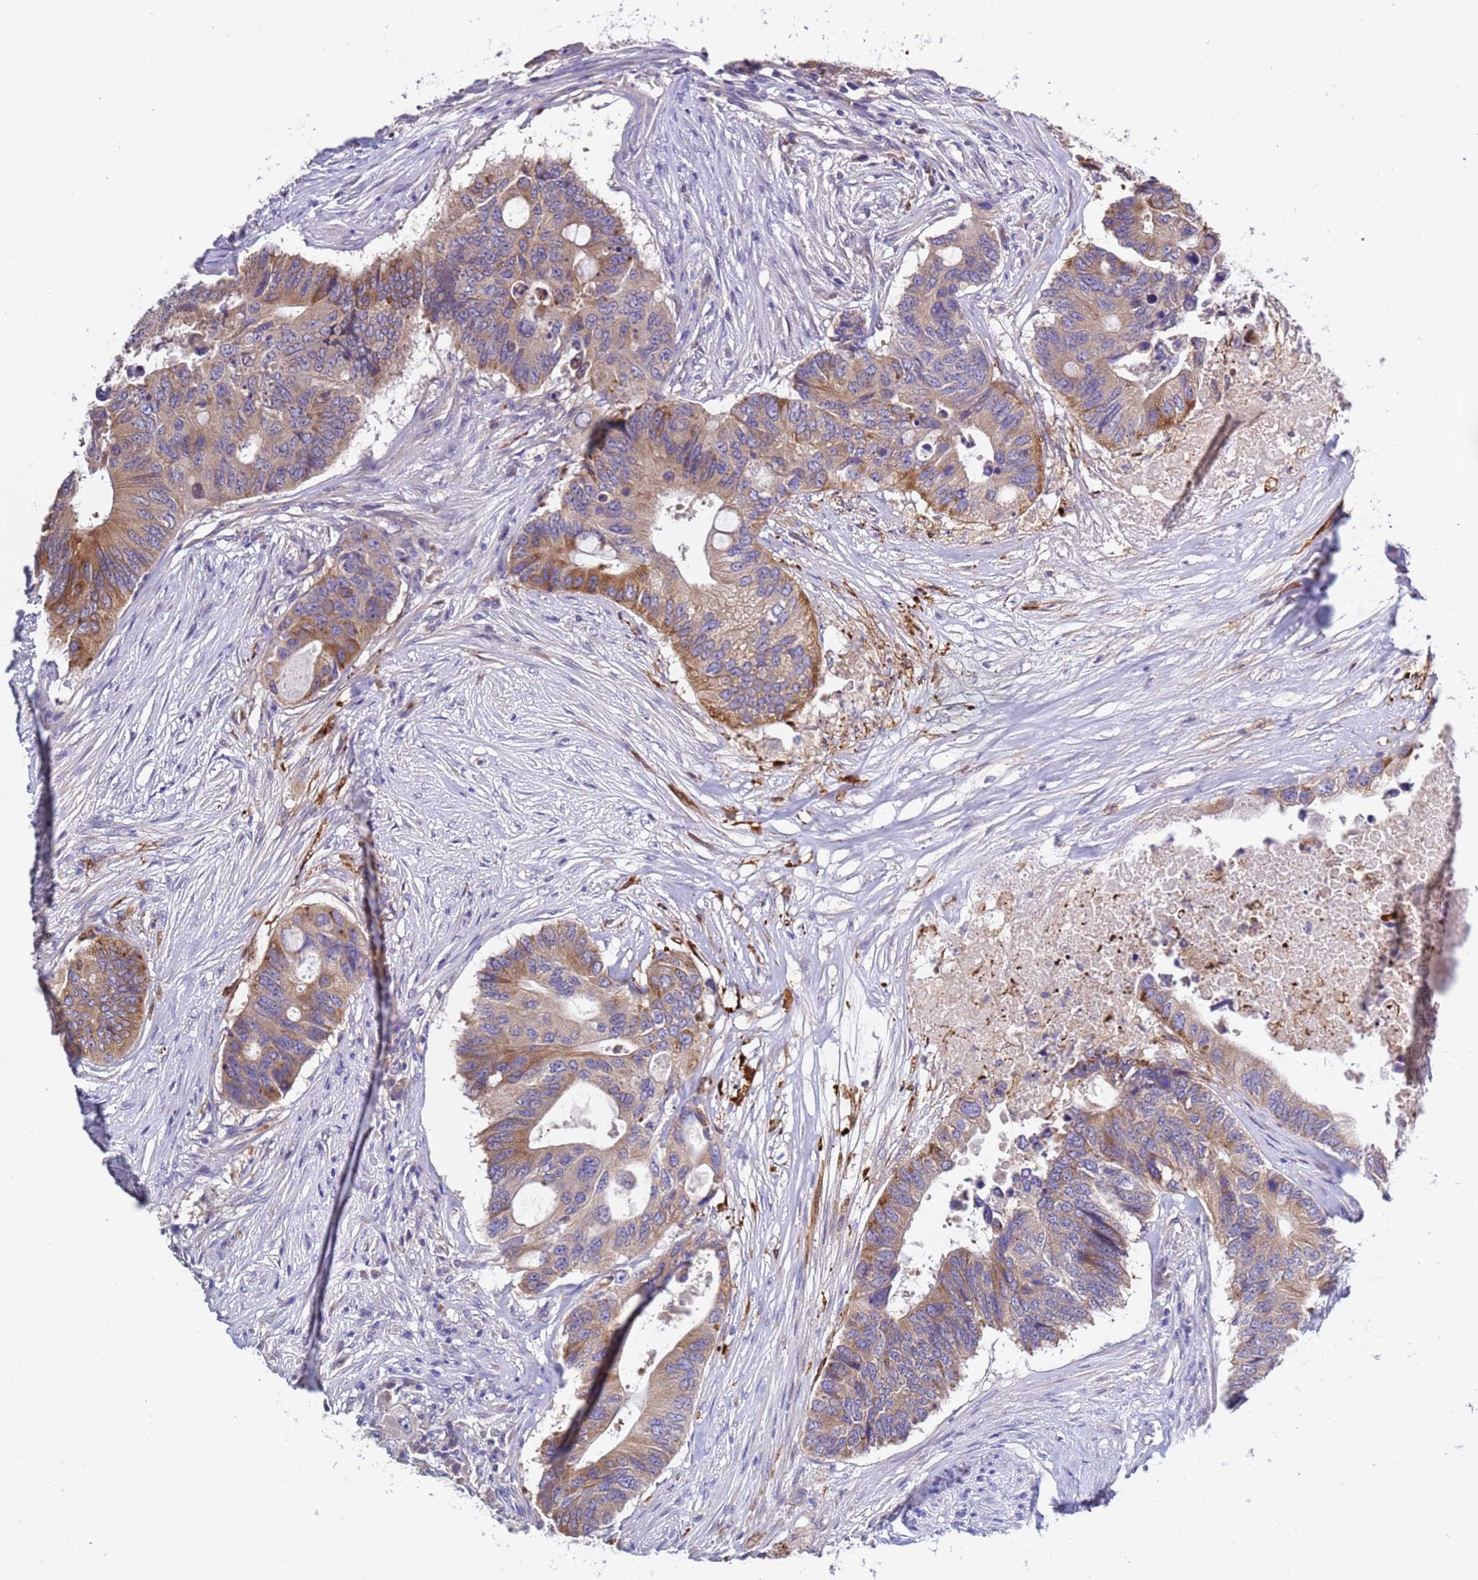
{"staining": {"intensity": "moderate", "quantity": "25%-75%", "location": "cytoplasmic/membranous"}, "tissue": "colorectal cancer", "cell_type": "Tumor cells", "image_type": "cancer", "snomed": [{"axis": "morphology", "description": "Adenocarcinoma, NOS"}, {"axis": "topography", "description": "Colon"}], "caption": "High-magnification brightfield microscopy of colorectal cancer (adenocarcinoma) stained with DAB (3,3'-diaminobenzidine) (brown) and counterstained with hematoxylin (blue). tumor cells exhibit moderate cytoplasmic/membranous positivity is present in about25%-75% of cells. (DAB IHC, brown staining for protein, blue staining for nuclei).", "gene": "ELMOD2", "patient": {"sex": "male", "age": 71}}